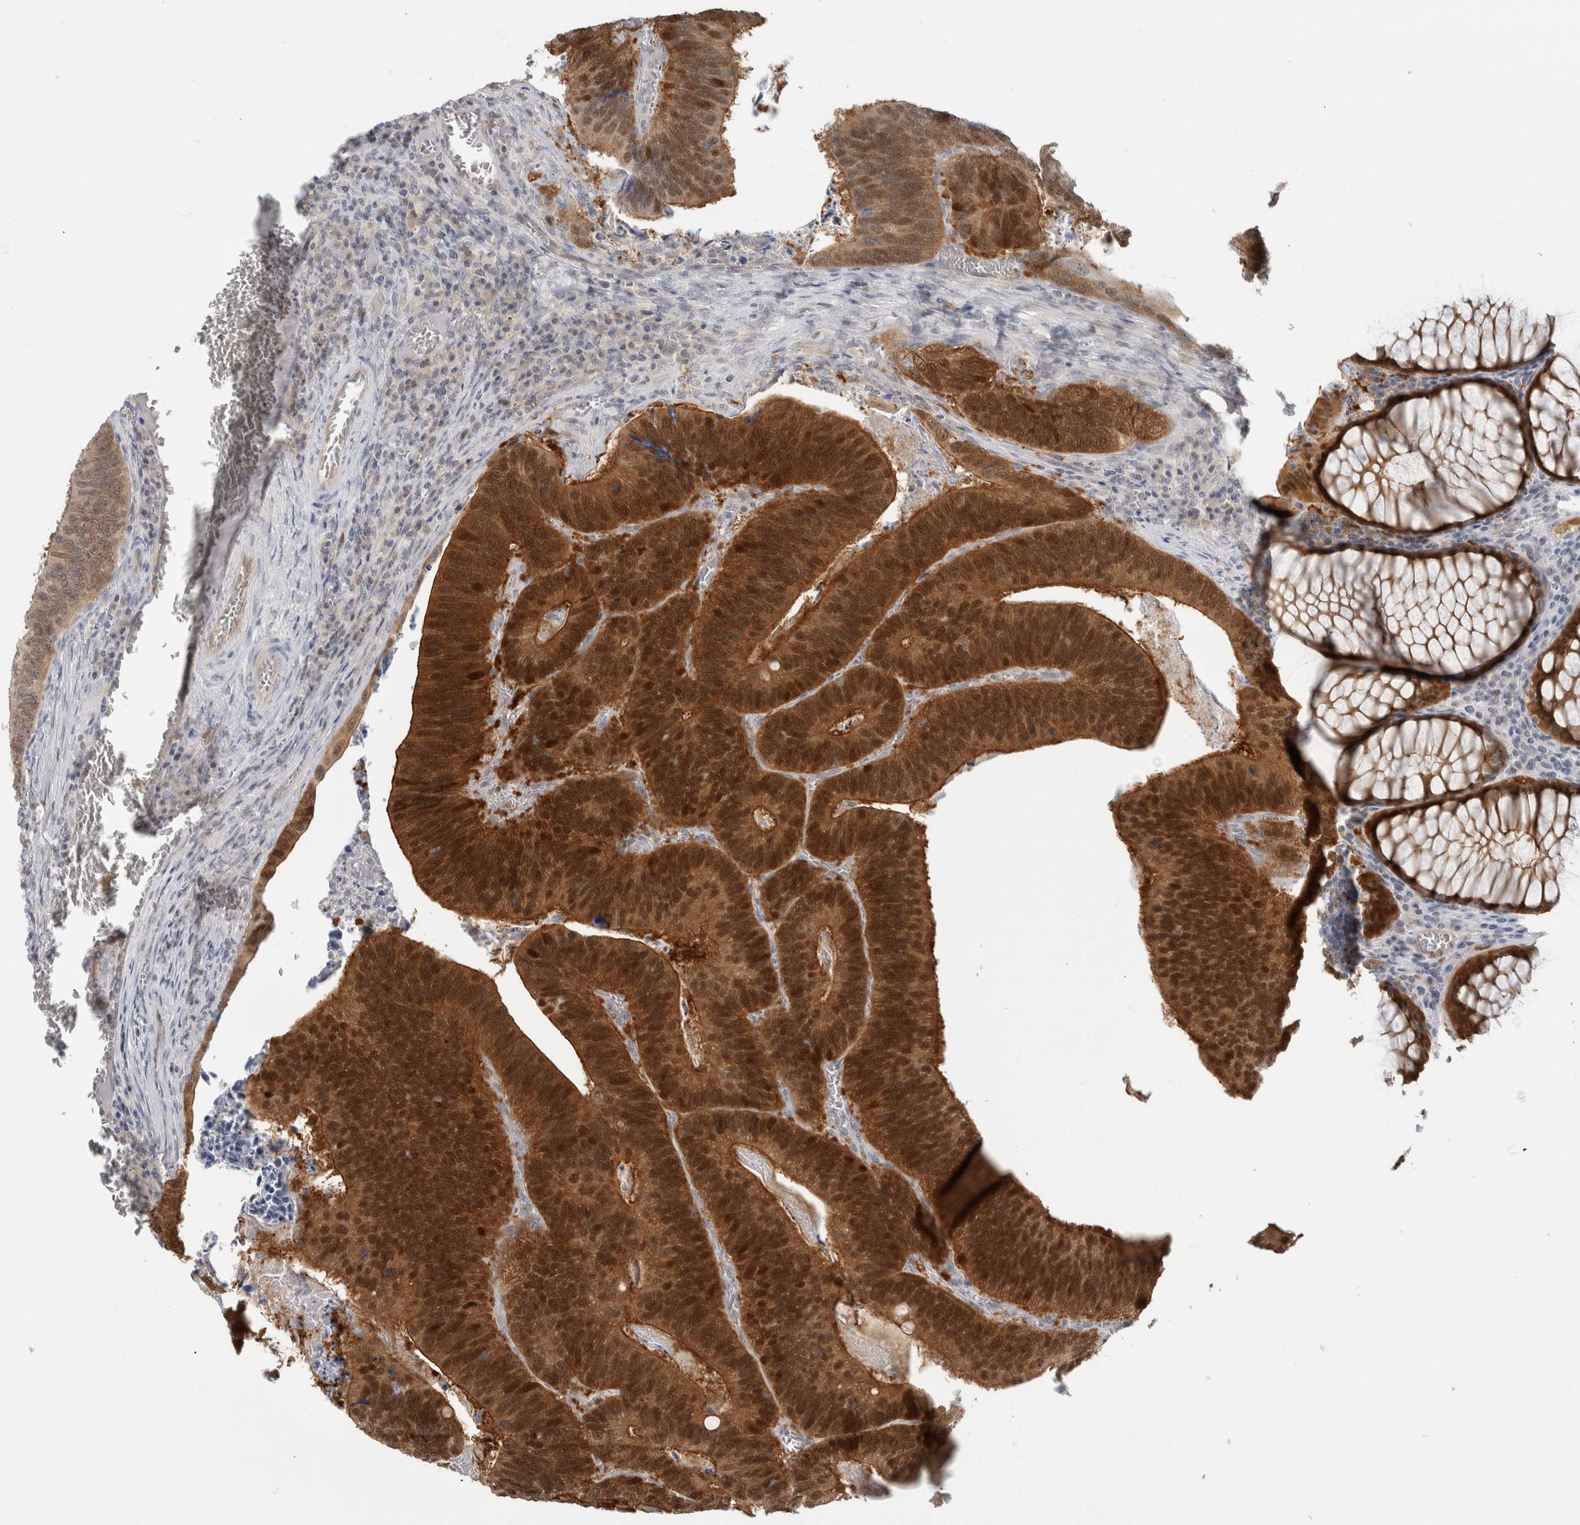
{"staining": {"intensity": "strong", "quantity": ">75%", "location": "cytoplasmic/membranous,nuclear"}, "tissue": "colorectal cancer", "cell_type": "Tumor cells", "image_type": "cancer", "snomed": [{"axis": "morphology", "description": "Inflammation, NOS"}, {"axis": "morphology", "description": "Adenocarcinoma, NOS"}, {"axis": "topography", "description": "Colon"}], "caption": "Tumor cells display strong cytoplasmic/membranous and nuclear positivity in approximately >75% of cells in colorectal adenocarcinoma.", "gene": "CASP6", "patient": {"sex": "male", "age": 72}}